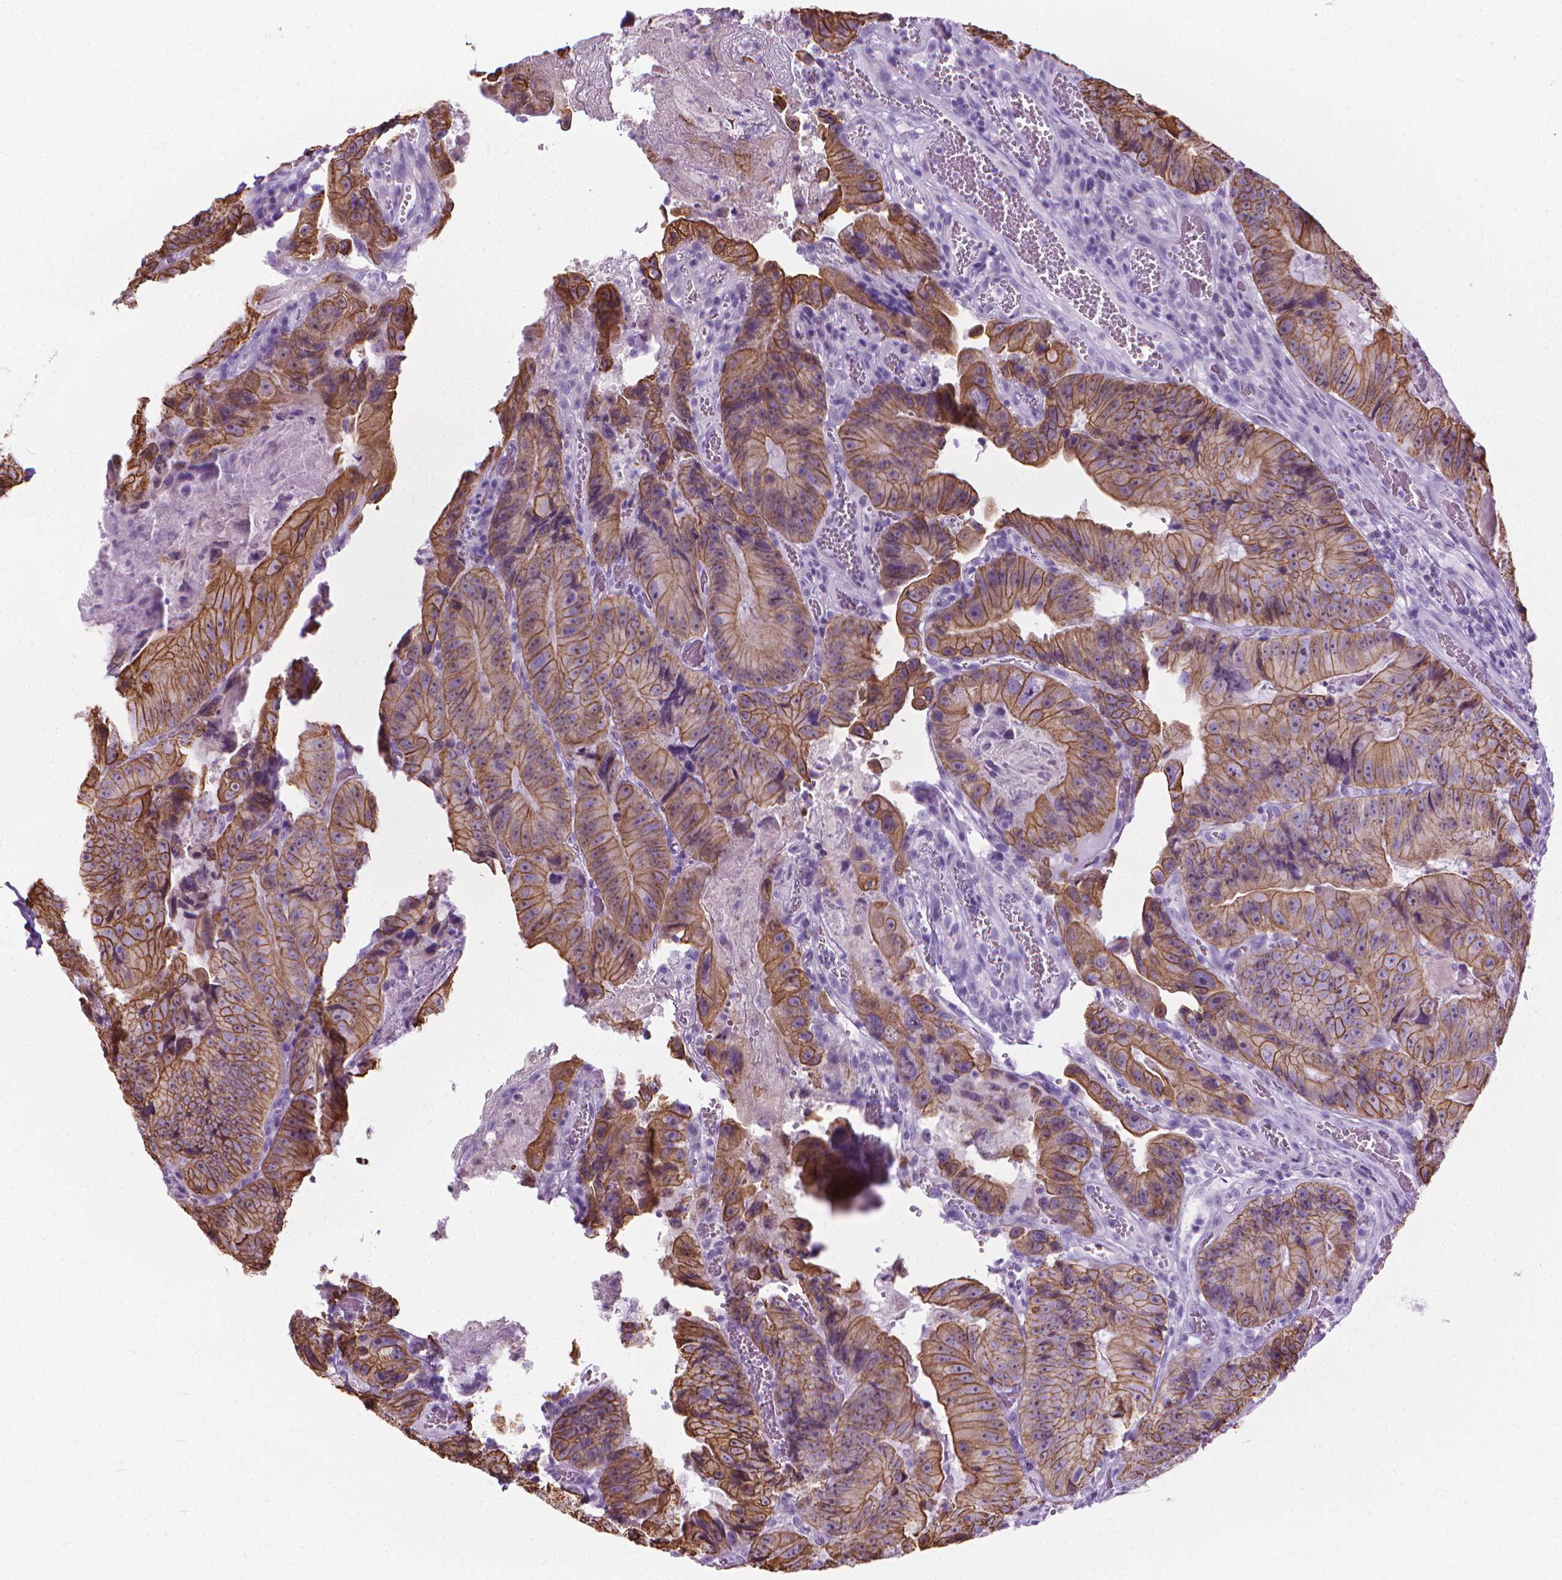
{"staining": {"intensity": "strong", "quantity": "25%-75%", "location": "cytoplasmic/membranous"}, "tissue": "colorectal cancer", "cell_type": "Tumor cells", "image_type": "cancer", "snomed": [{"axis": "morphology", "description": "Adenocarcinoma, NOS"}, {"axis": "topography", "description": "Colon"}], "caption": "Colorectal adenocarcinoma stained with a brown dye reveals strong cytoplasmic/membranous positive positivity in about 25%-75% of tumor cells.", "gene": "HTR2B", "patient": {"sex": "female", "age": 86}}